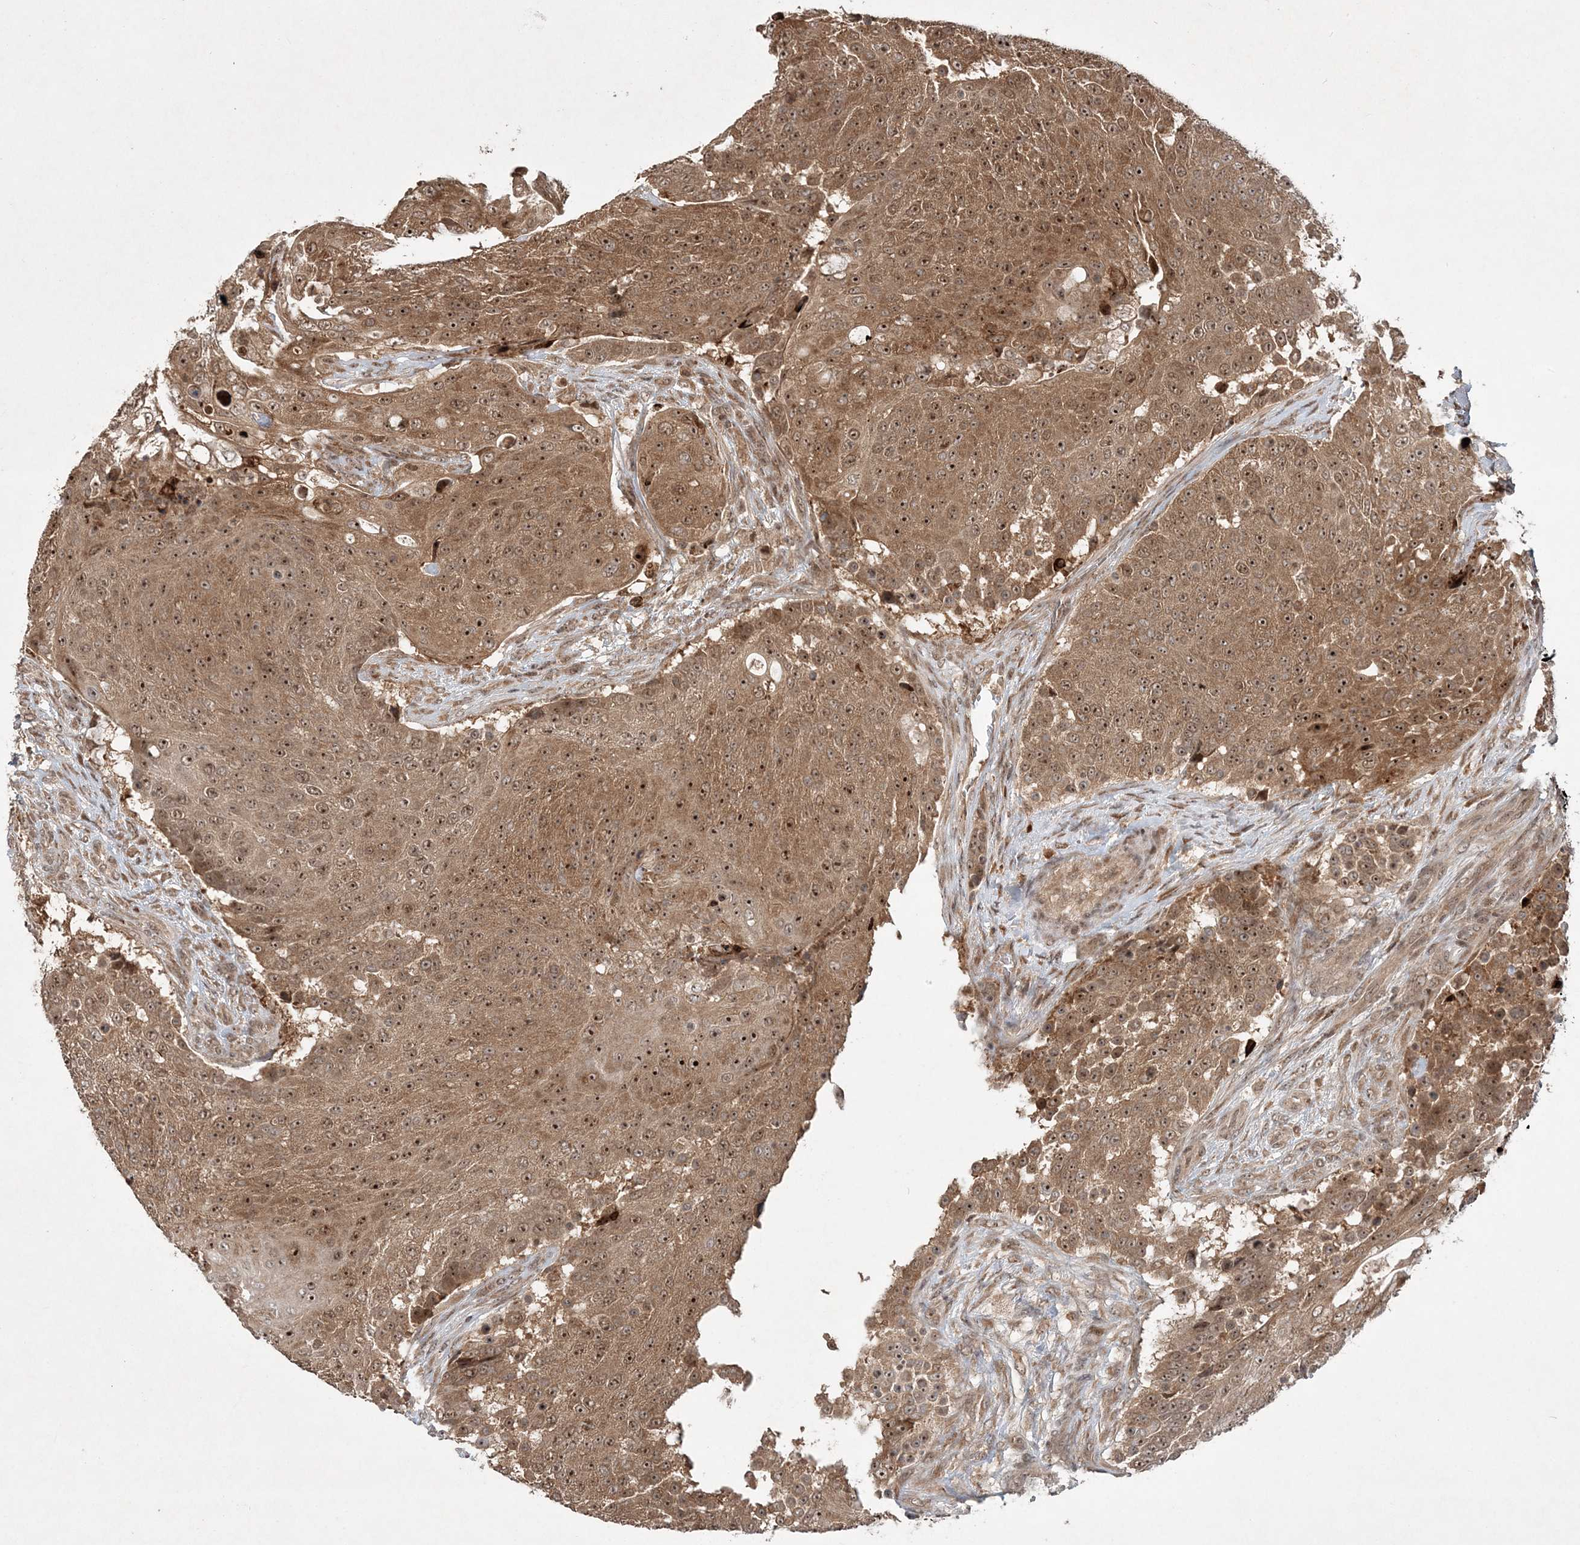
{"staining": {"intensity": "moderate", "quantity": ">75%", "location": "cytoplasmic/membranous,nuclear"}, "tissue": "urothelial cancer", "cell_type": "Tumor cells", "image_type": "cancer", "snomed": [{"axis": "morphology", "description": "Urothelial carcinoma, High grade"}, {"axis": "topography", "description": "Urinary bladder"}], "caption": "Protein staining by immunohistochemistry exhibits moderate cytoplasmic/membranous and nuclear expression in approximately >75% of tumor cells in urothelial carcinoma (high-grade). (DAB = brown stain, brightfield microscopy at high magnification).", "gene": "UBR3", "patient": {"sex": "female", "age": 63}}